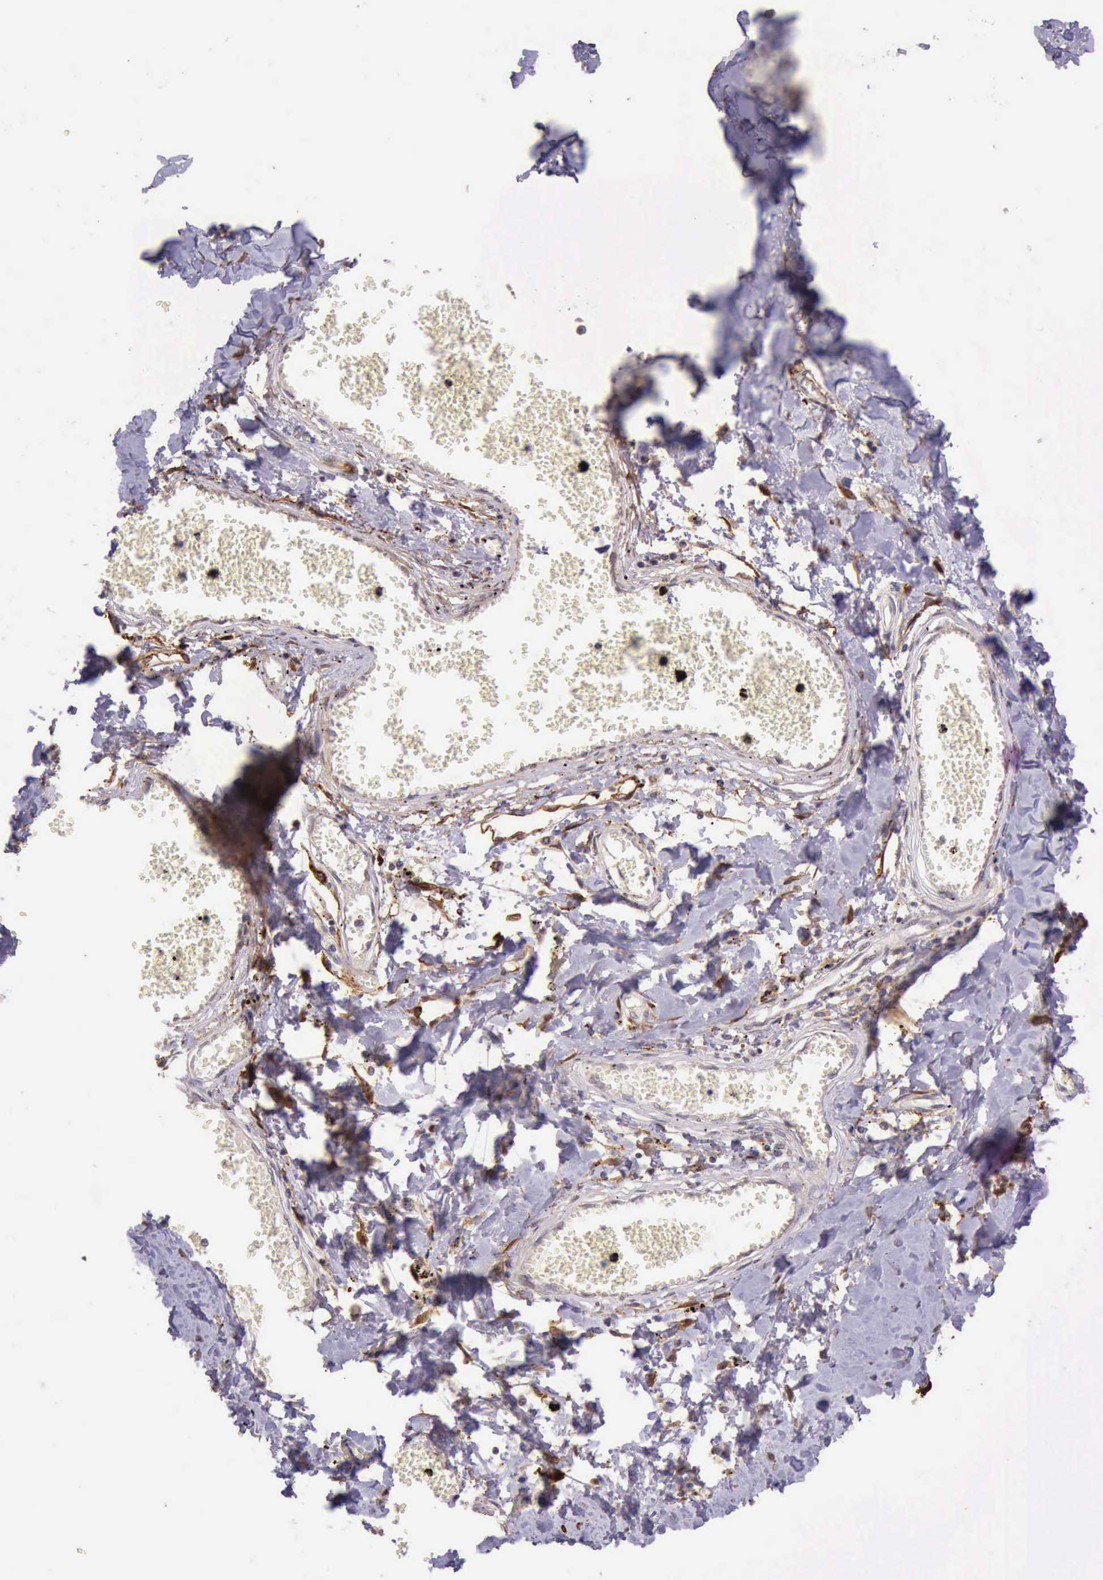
{"staining": {"intensity": "negative", "quantity": "none", "location": "none"}, "tissue": "adipose tissue", "cell_type": "Adipocytes", "image_type": "normal", "snomed": [{"axis": "morphology", "description": "Normal tissue, NOS"}, {"axis": "morphology", "description": "Sarcoma, NOS"}, {"axis": "topography", "description": "Skin"}, {"axis": "topography", "description": "Soft tissue"}], "caption": "Immunohistochemical staining of normal adipose tissue reveals no significant positivity in adipocytes. Nuclei are stained in blue.", "gene": "PRICKLE3", "patient": {"sex": "female", "age": 51}}